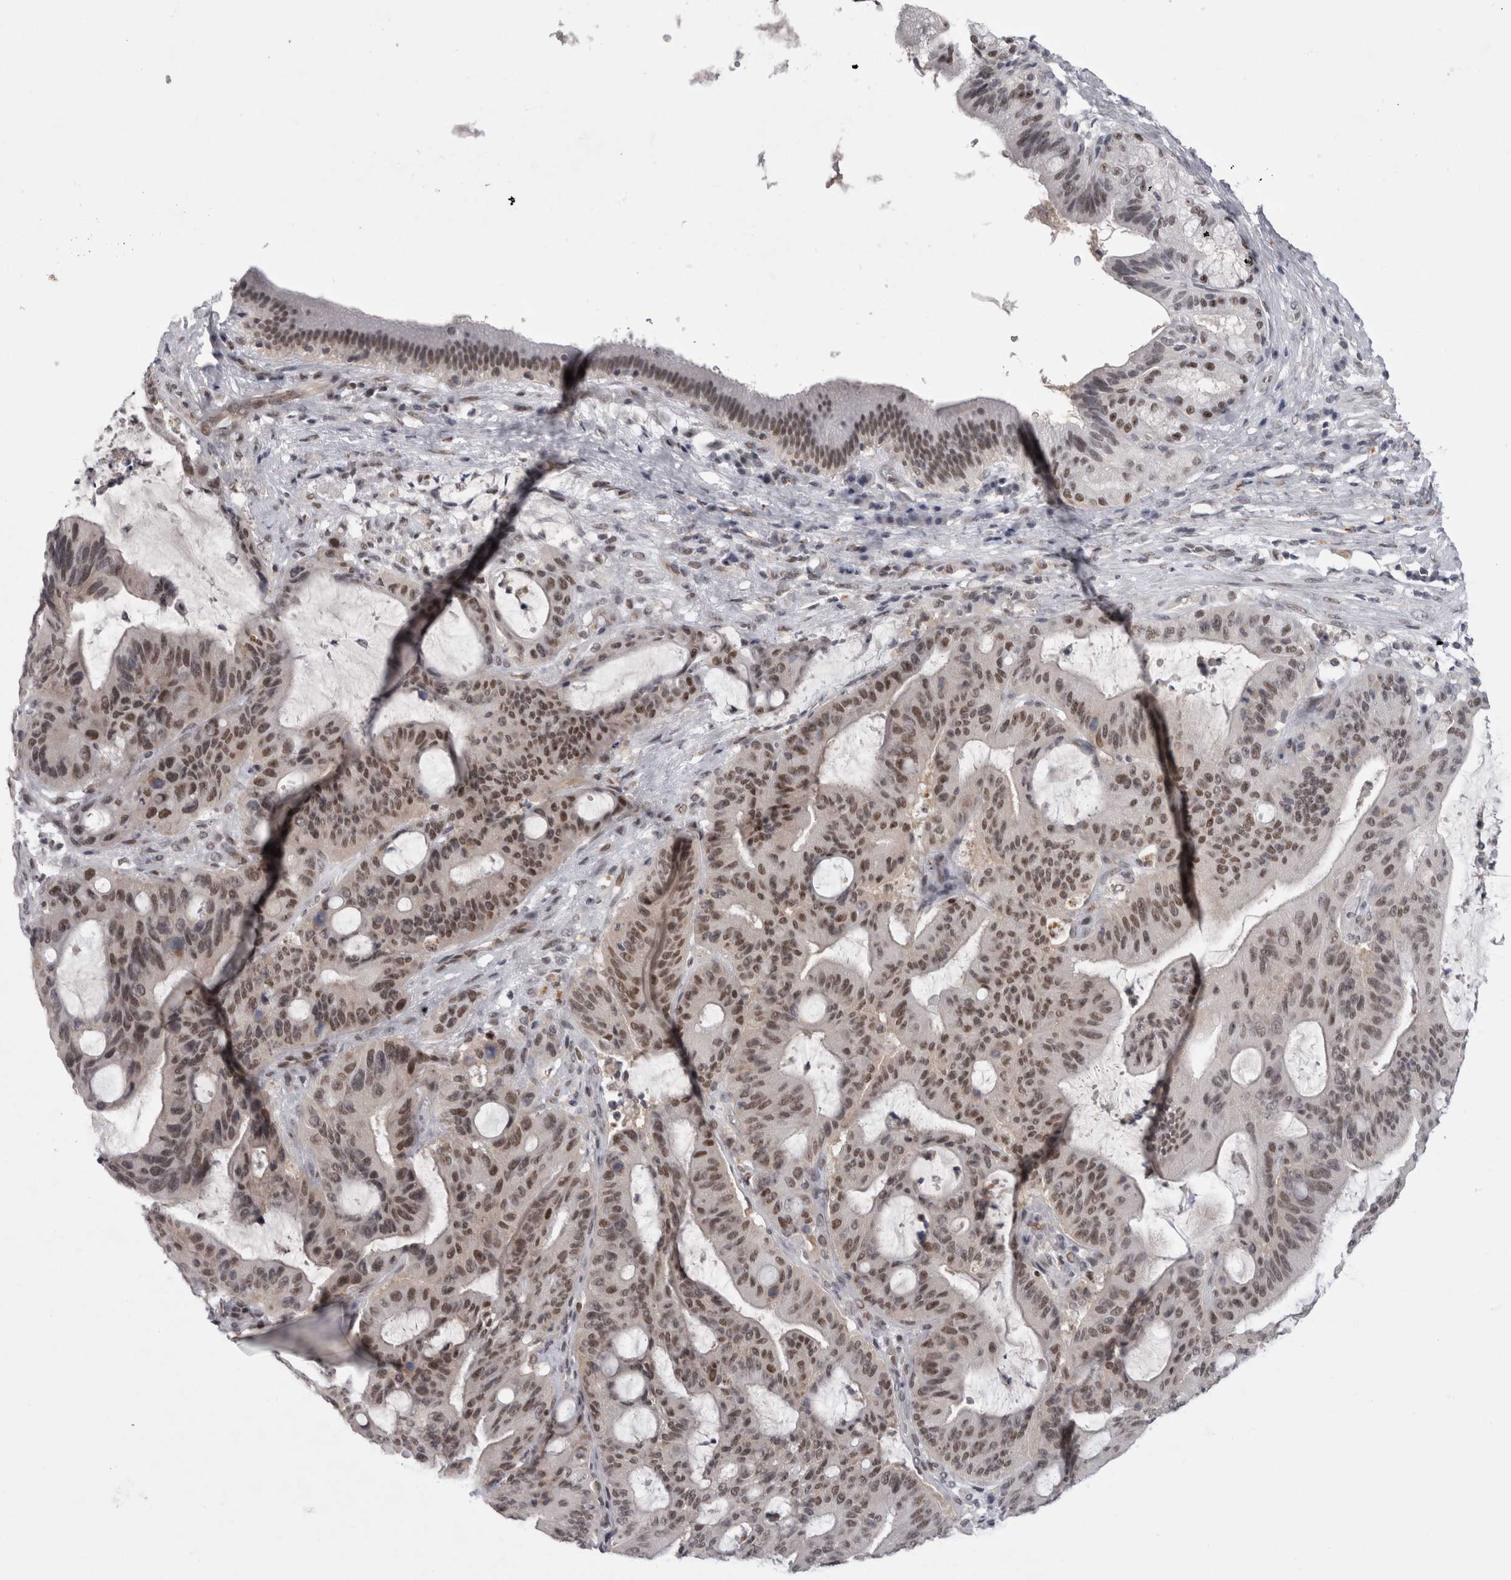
{"staining": {"intensity": "moderate", "quantity": ">75%", "location": "nuclear"}, "tissue": "liver cancer", "cell_type": "Tumor cells", "image_type": "cancer", "snomed": [{"axis": "morphology", "description": "Normal tissue, NOS"}, {"axis": "morphology", "description": "Cholangiocarcinoma"}, {"axis": "topography", "description": "Liver"}, {"axis": "topography", "description": "Peripheral nerve tissue"}], "caption": "High-magnification brightfield microscopy of liver cancer (cholangiocarcinoma) stained with DAB (brown) and counterstained with hematoxylin (blue). tumor cells exhibit moderate nuclear staining is appreciated in approximately>75% of cells. Nuclei are stained in blue.", "gene": "PSMB2", "patient": {"sex": "female", "age": 73}}